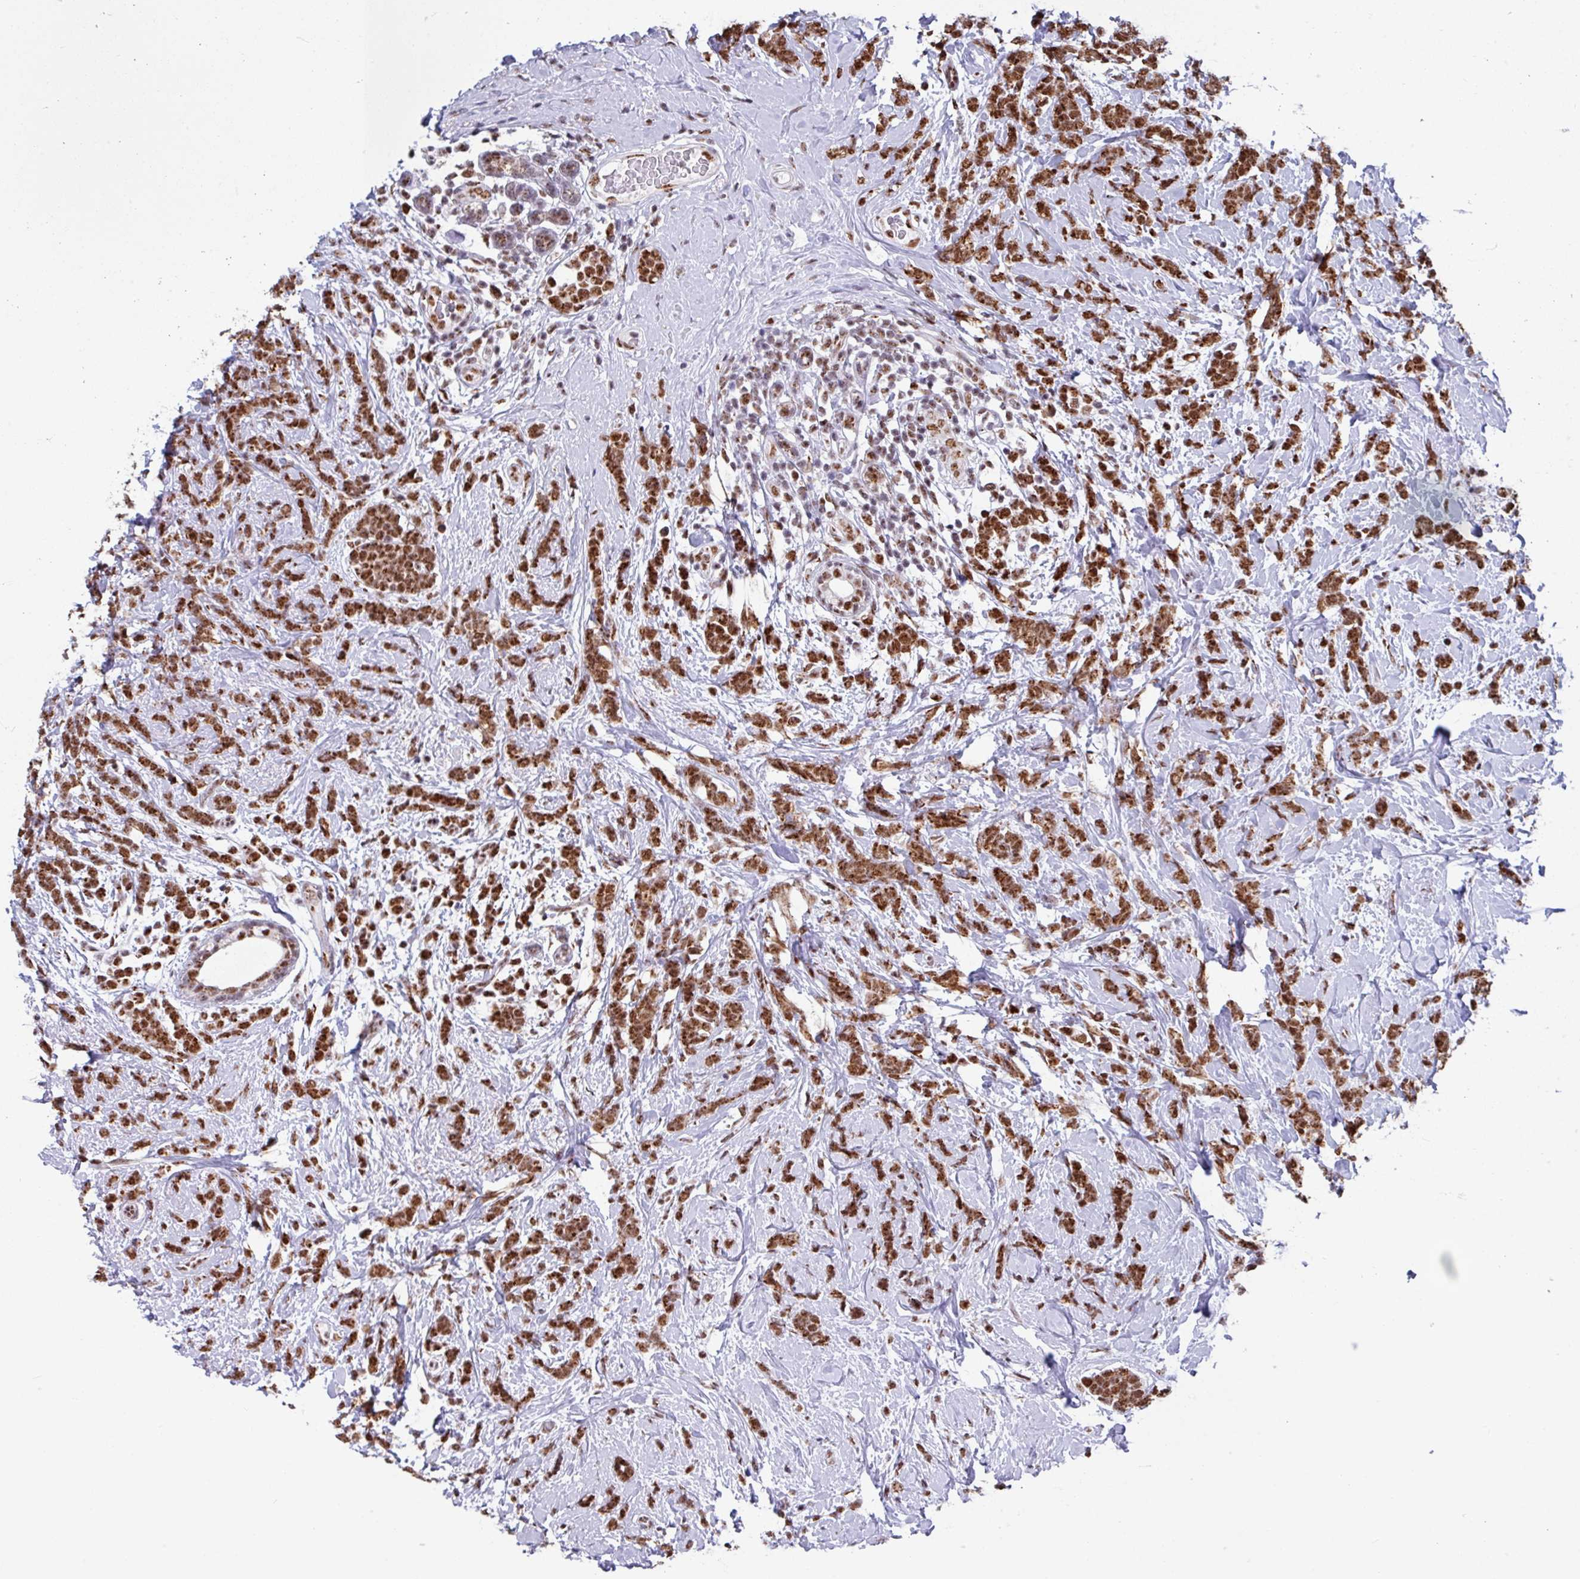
{"staining": {"intensity": "strong", "quantity": ">75%", "location": "cytoplasmic/membranous,nuclear"}, "tissue": "breast cancer", "cell_type": "Tumor cells", "image_type": "cancer", "snomed": [{"axis": "morphology", "description": "Lobular carcinoma"}, {"axis": "topography", "description": "Breast"}], "caption": "Human breast cancer stained with a brown dye reveals strong cytoplasmic/membranous and nuclear positive expression in approximately >75% of tumor cells.", "gene": "PUF60", "patient": {"sex": "female", "age": 58}}